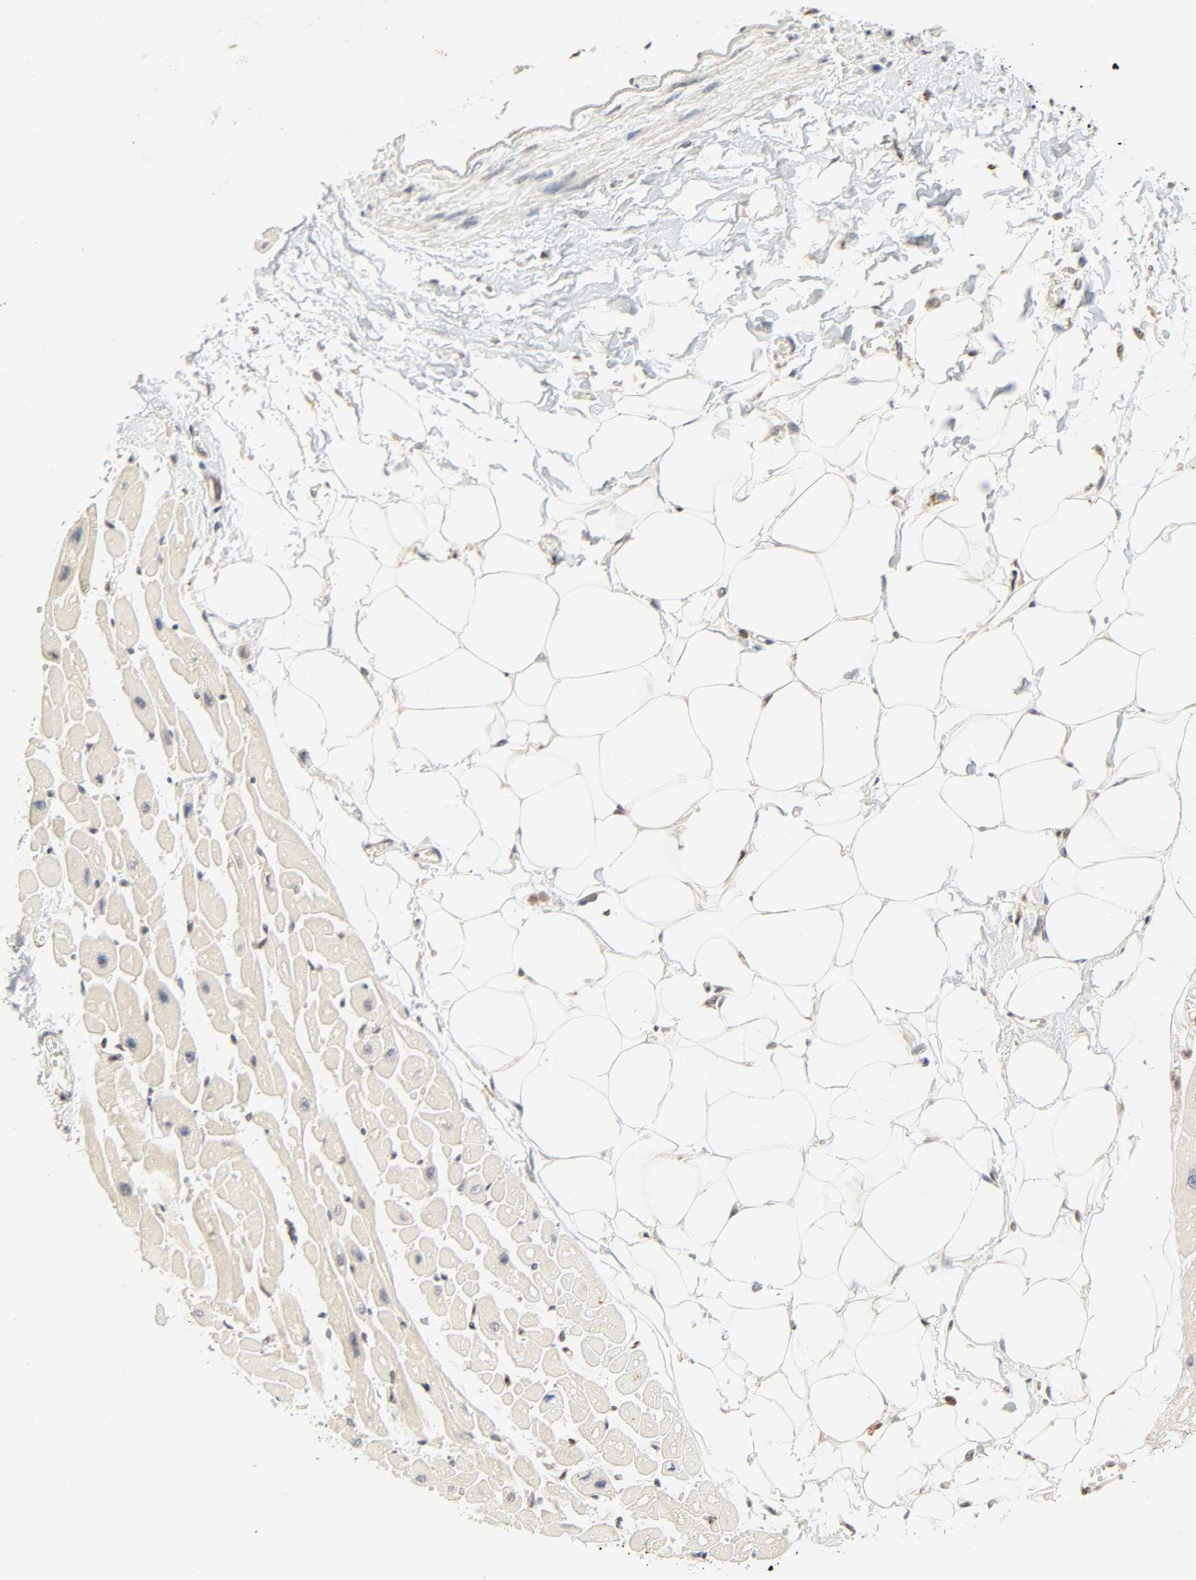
{"staining": {"intensity": "negative", "quantity": "none", "location": "none"}, "tissue": "heart muscle", "cell_type": "Cardiomyocytes", "image_type": "normal", "snomed": [{"axis": "morphology", "description": "Normal tissue, NOS"}, {"axis": "topography", "description": "Heart"}], "caption": "Heart muscle stained for a protein using immunohistochemistry reveals no positivity cardiomyocytes.", "gene": "DAZAP1", "patient": {"sex": "female", "age": 54}}